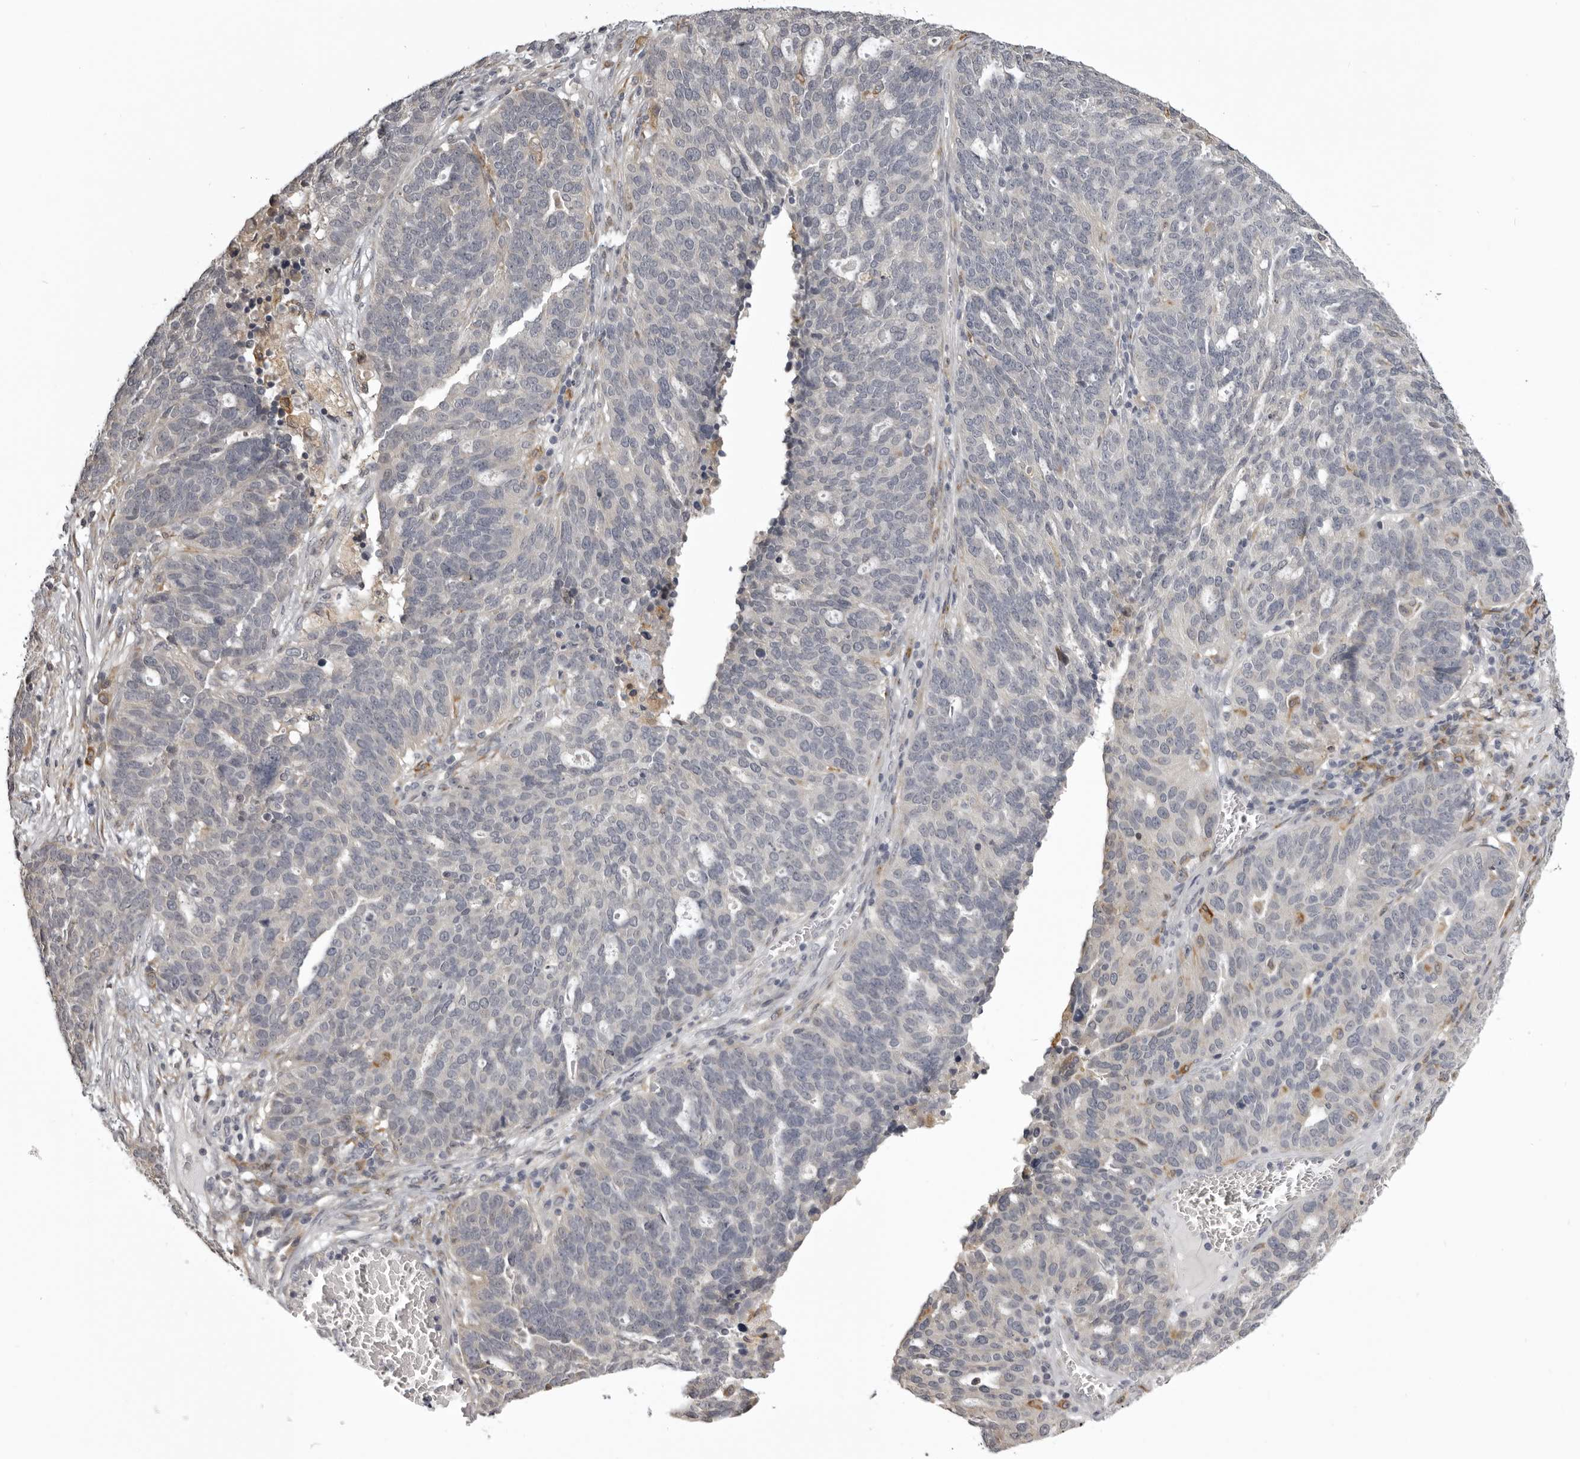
{"staining": {"intensity": "negative", "quantity": "none", "location": "none"}, "tissue": "ovarian cancer", "cell_type": "Tumor cells", "image_type": "cancer", "snomed": [{"axis": "morphology", "description": "Cystadenocarcinoma, serous, NOS"}, {"axis": "topography", "description": "Ovary"}], "caption": "Image shows no protein expression in tumor cells of ovarian serous cystadenocarcinoma tissue.", "gene": "NCEH1", "patient": {"sex": "female", "age": 59}}